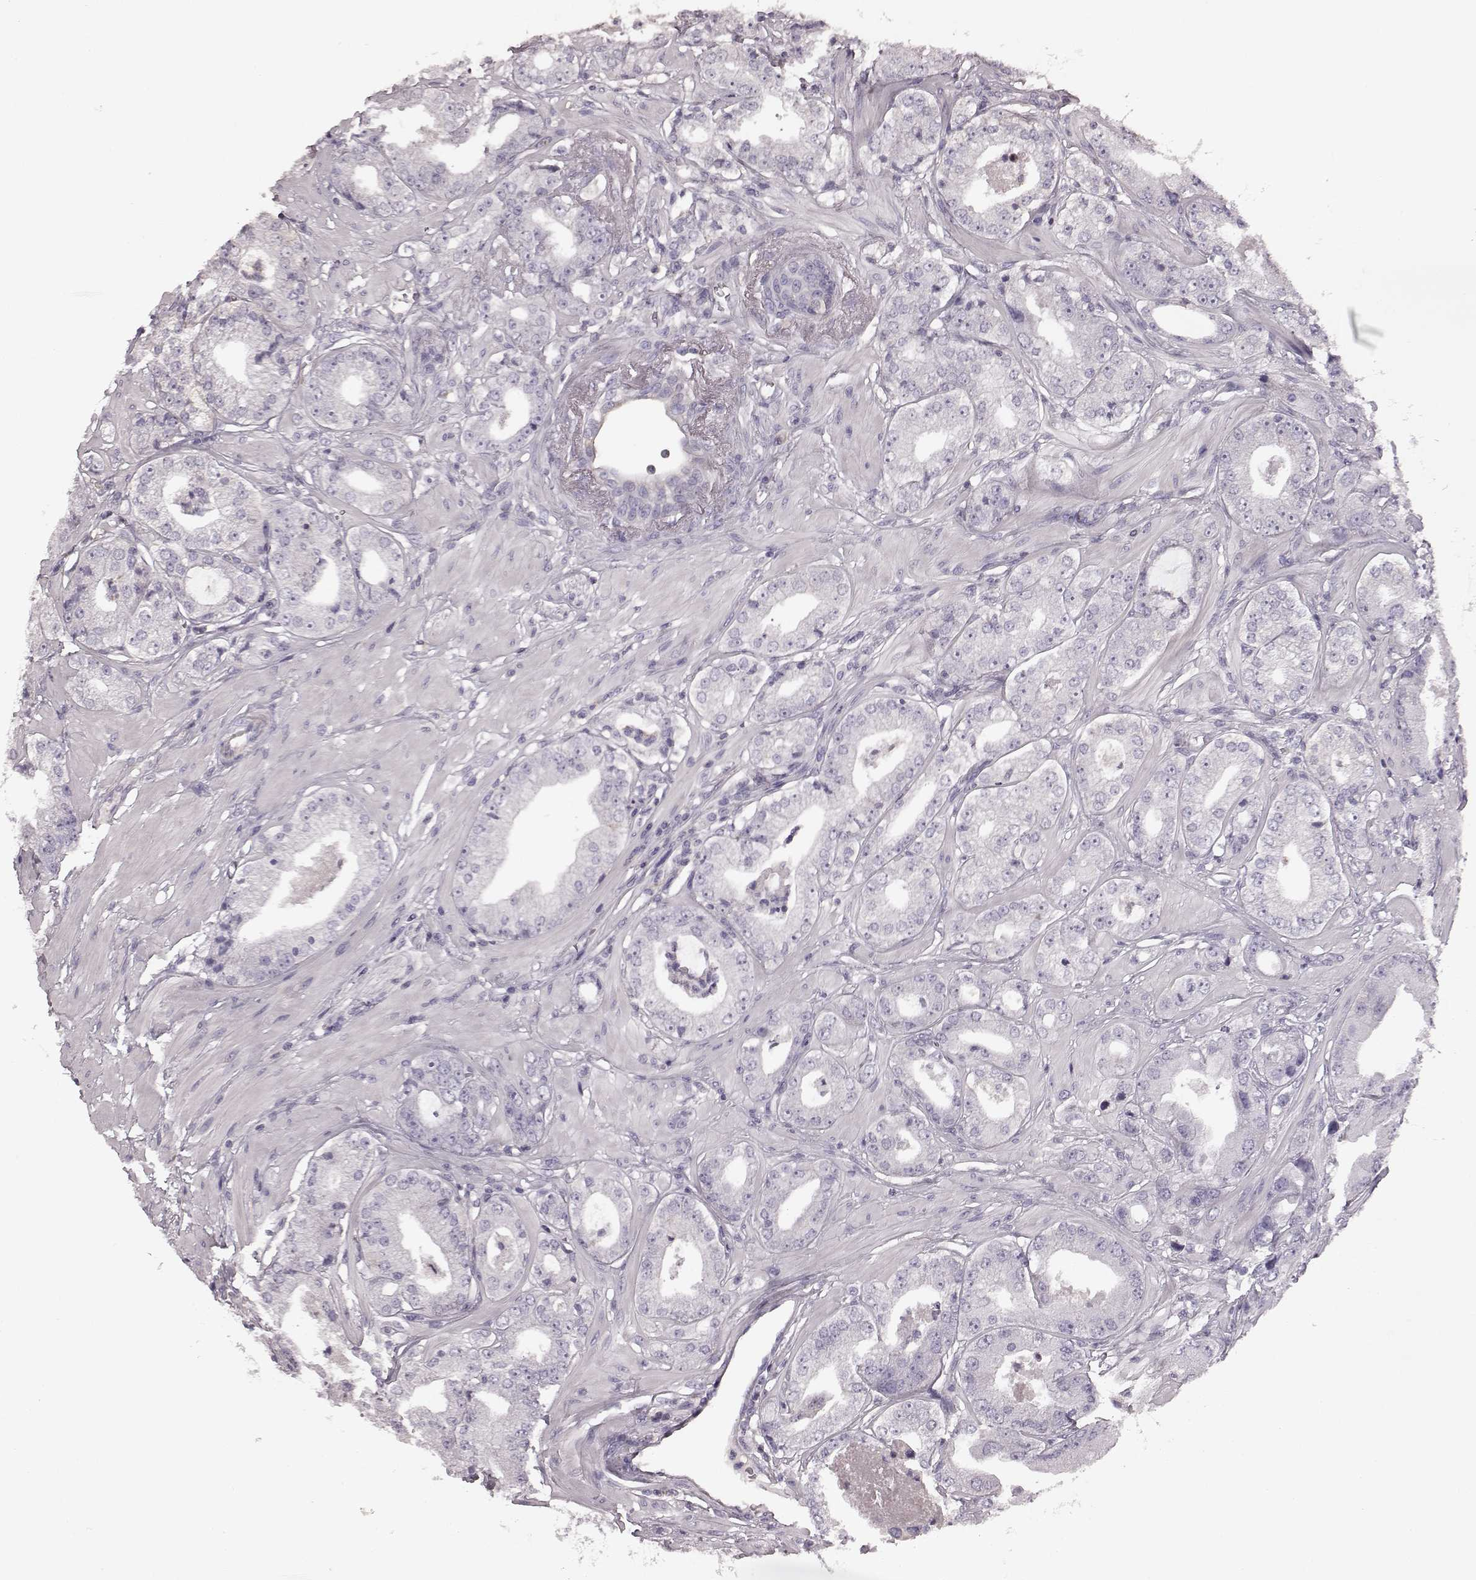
{"staining": {"intensity": "negative", "quantity": "none", "location": "none"}, "tissue": "prostate cancer", "cell_type": "Tumor cells", "image_type": "cancer", "snomed": [{"axis": "morphology", "description": "Adenocarcinoma, Low grade"}, {"axis": "topography", "description": "Prostate"}], "caption": "The micrograph demonstrates no staining of tumor cells in prostate cancer. Brightfield microscopy of immunohistochemistry (IHC) stained with DAB (brown) and hematoxylin (blue), captured at high magnification.", "gene": "PDCD1", "patient": {"sex": "male", "age": 60}}